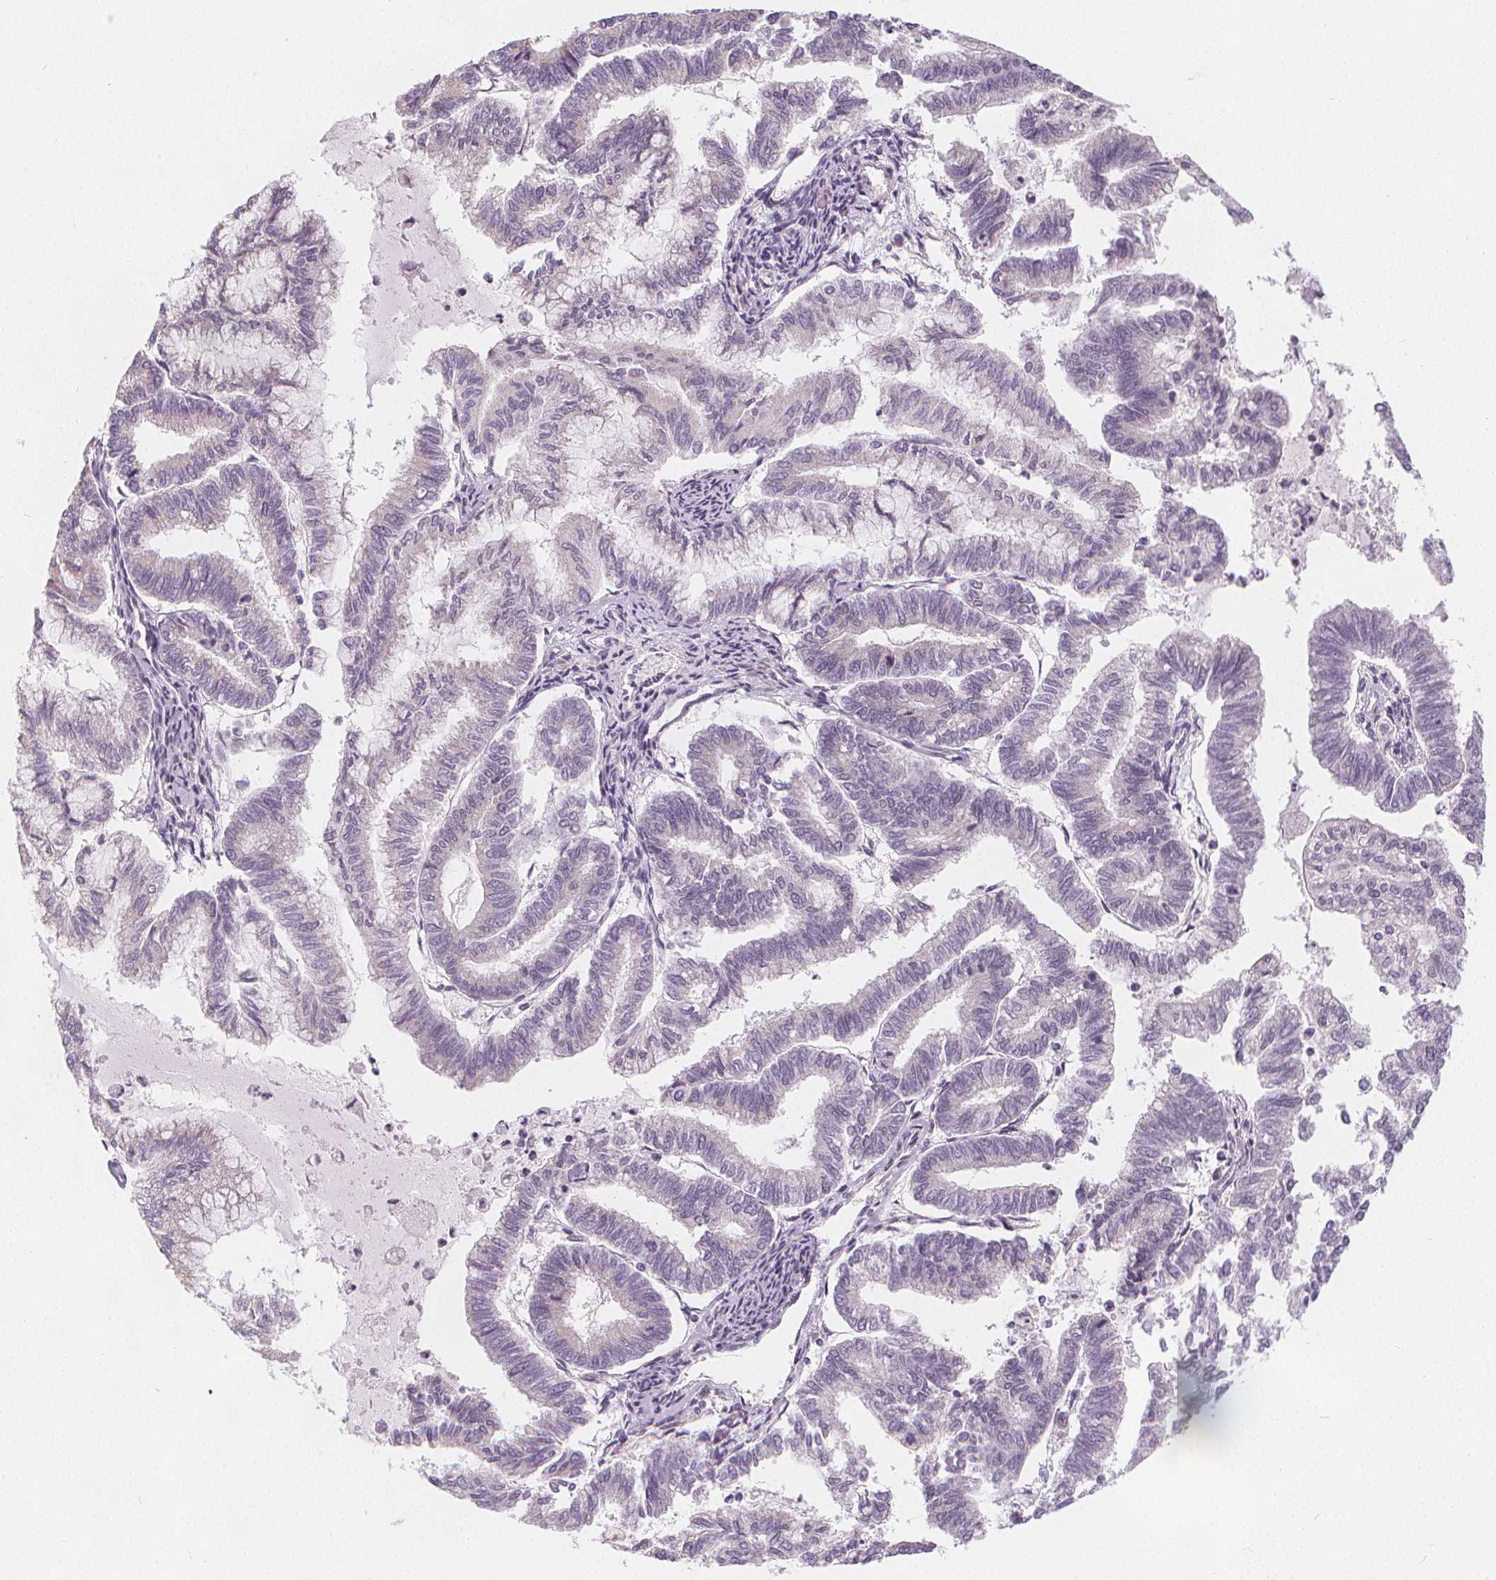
{"staining": {"intensity": "weak", "quantity": "<25%", "location": "nuclear"}, "tissue": "endometrial cancer", "cell_type": "Tumor cells", "image_type": "cancer", "snomed": [{"axis": "morphology", "description": "Adenocarcinoma, NOS"}, {"axis": "topography", "description": "Endometrium"}], "caption": "The photomicrograph exhibits no significant positivity in tumor cells of endometrial cancer. (DAB immunohistochemistry with hematoxylin counter stain).", "gene": "TIPIN", "patient": {"sex": "female", "age": 79}}